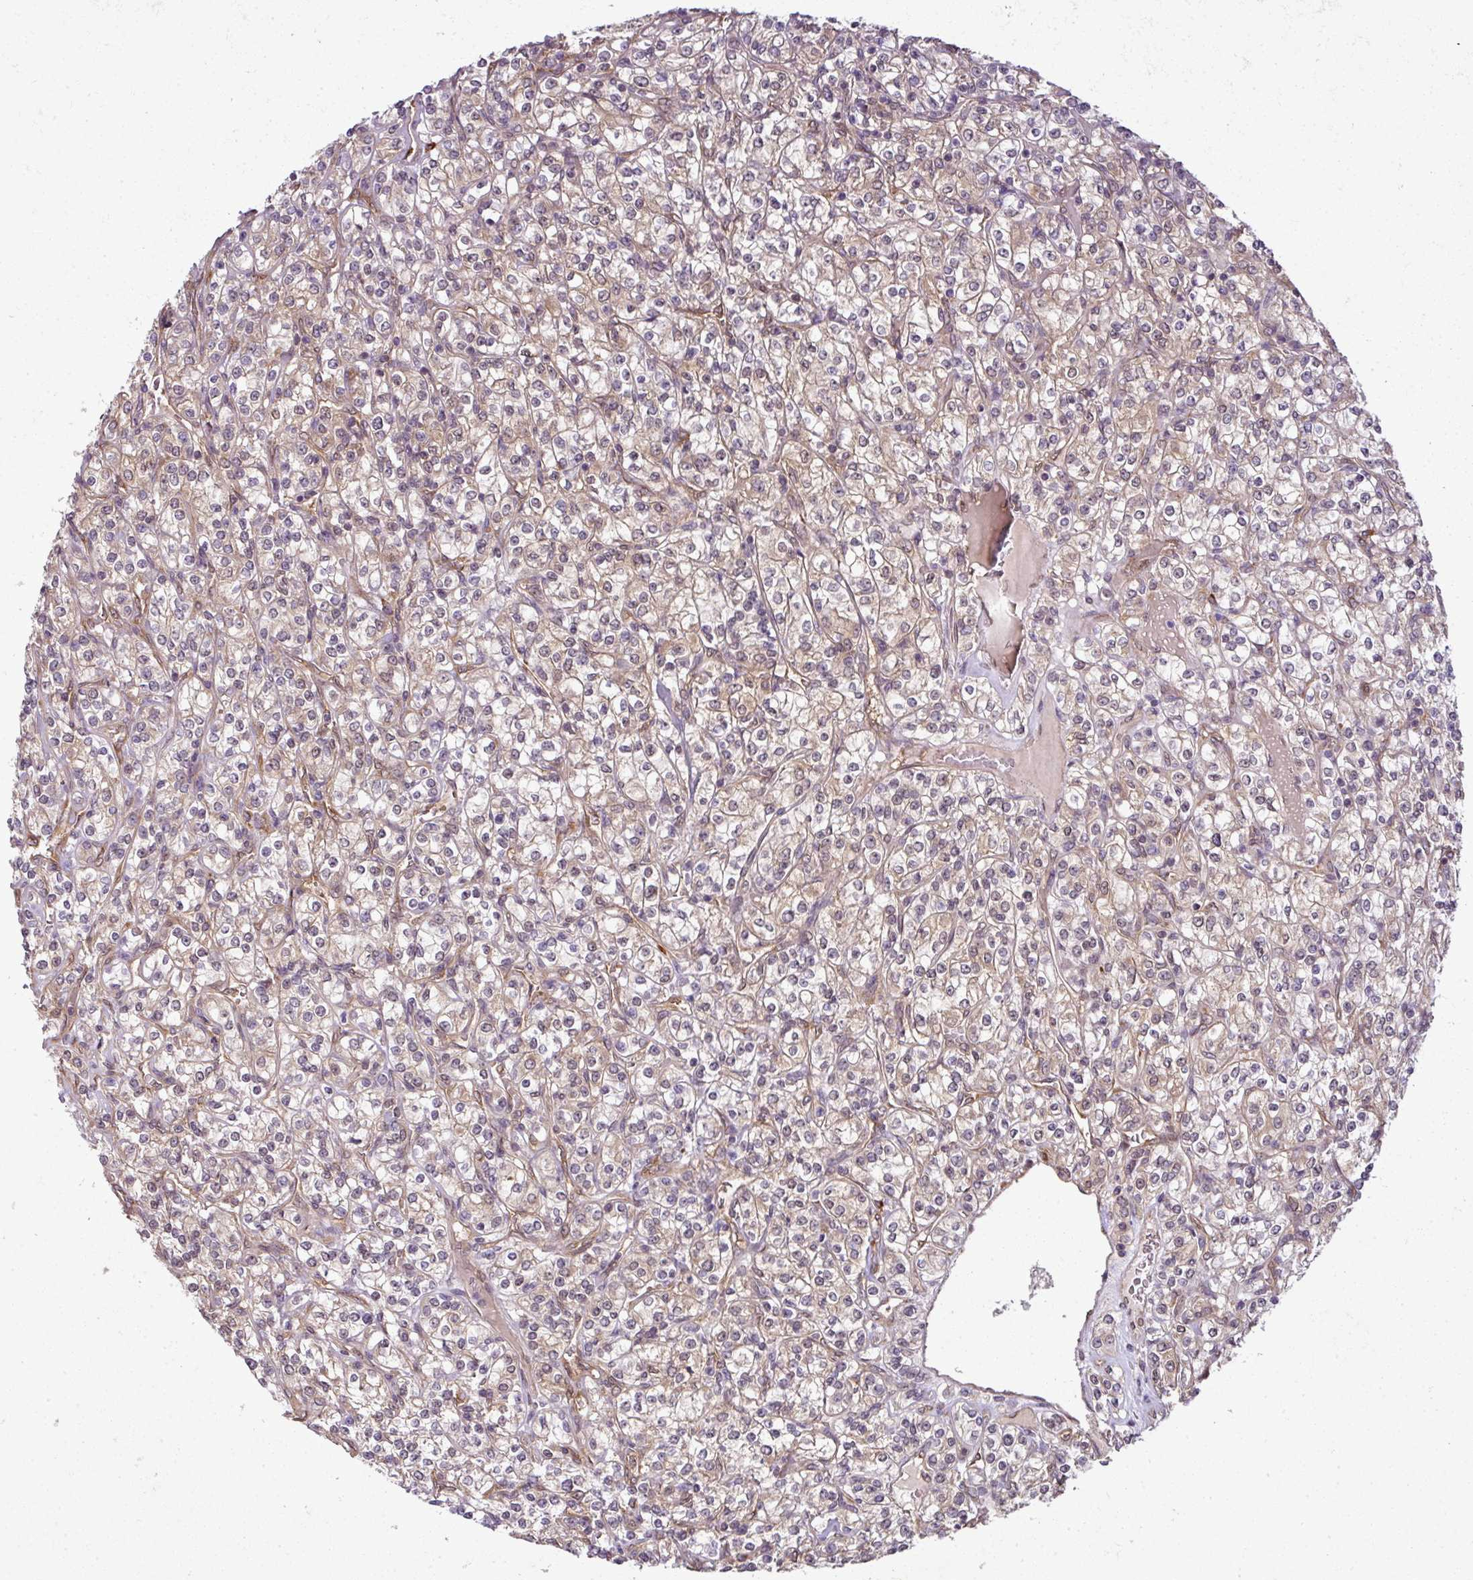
{"staining": {"intensity": "weak", "quantity": ">75%", "location": "cytoplasmic/membranous,nuclear"}, "tissue": "renal cancer", "cell_type": "Tumor cells", "image_type": "cancer", "snomed": [{"axis": "morphology", "description": "Adenocarcinoma, NOS"}, {"axis": "topography", "description": "Kidney"}], "caption": "Human renal cancer (adenocarcinoma) stained with a brown dye shows weak cytoplasmic/membranous and nuclear positive expression in about >75% of tumor cells.", "gene": "RBM4B", "patient": {"sex": "male", "age": 77}}